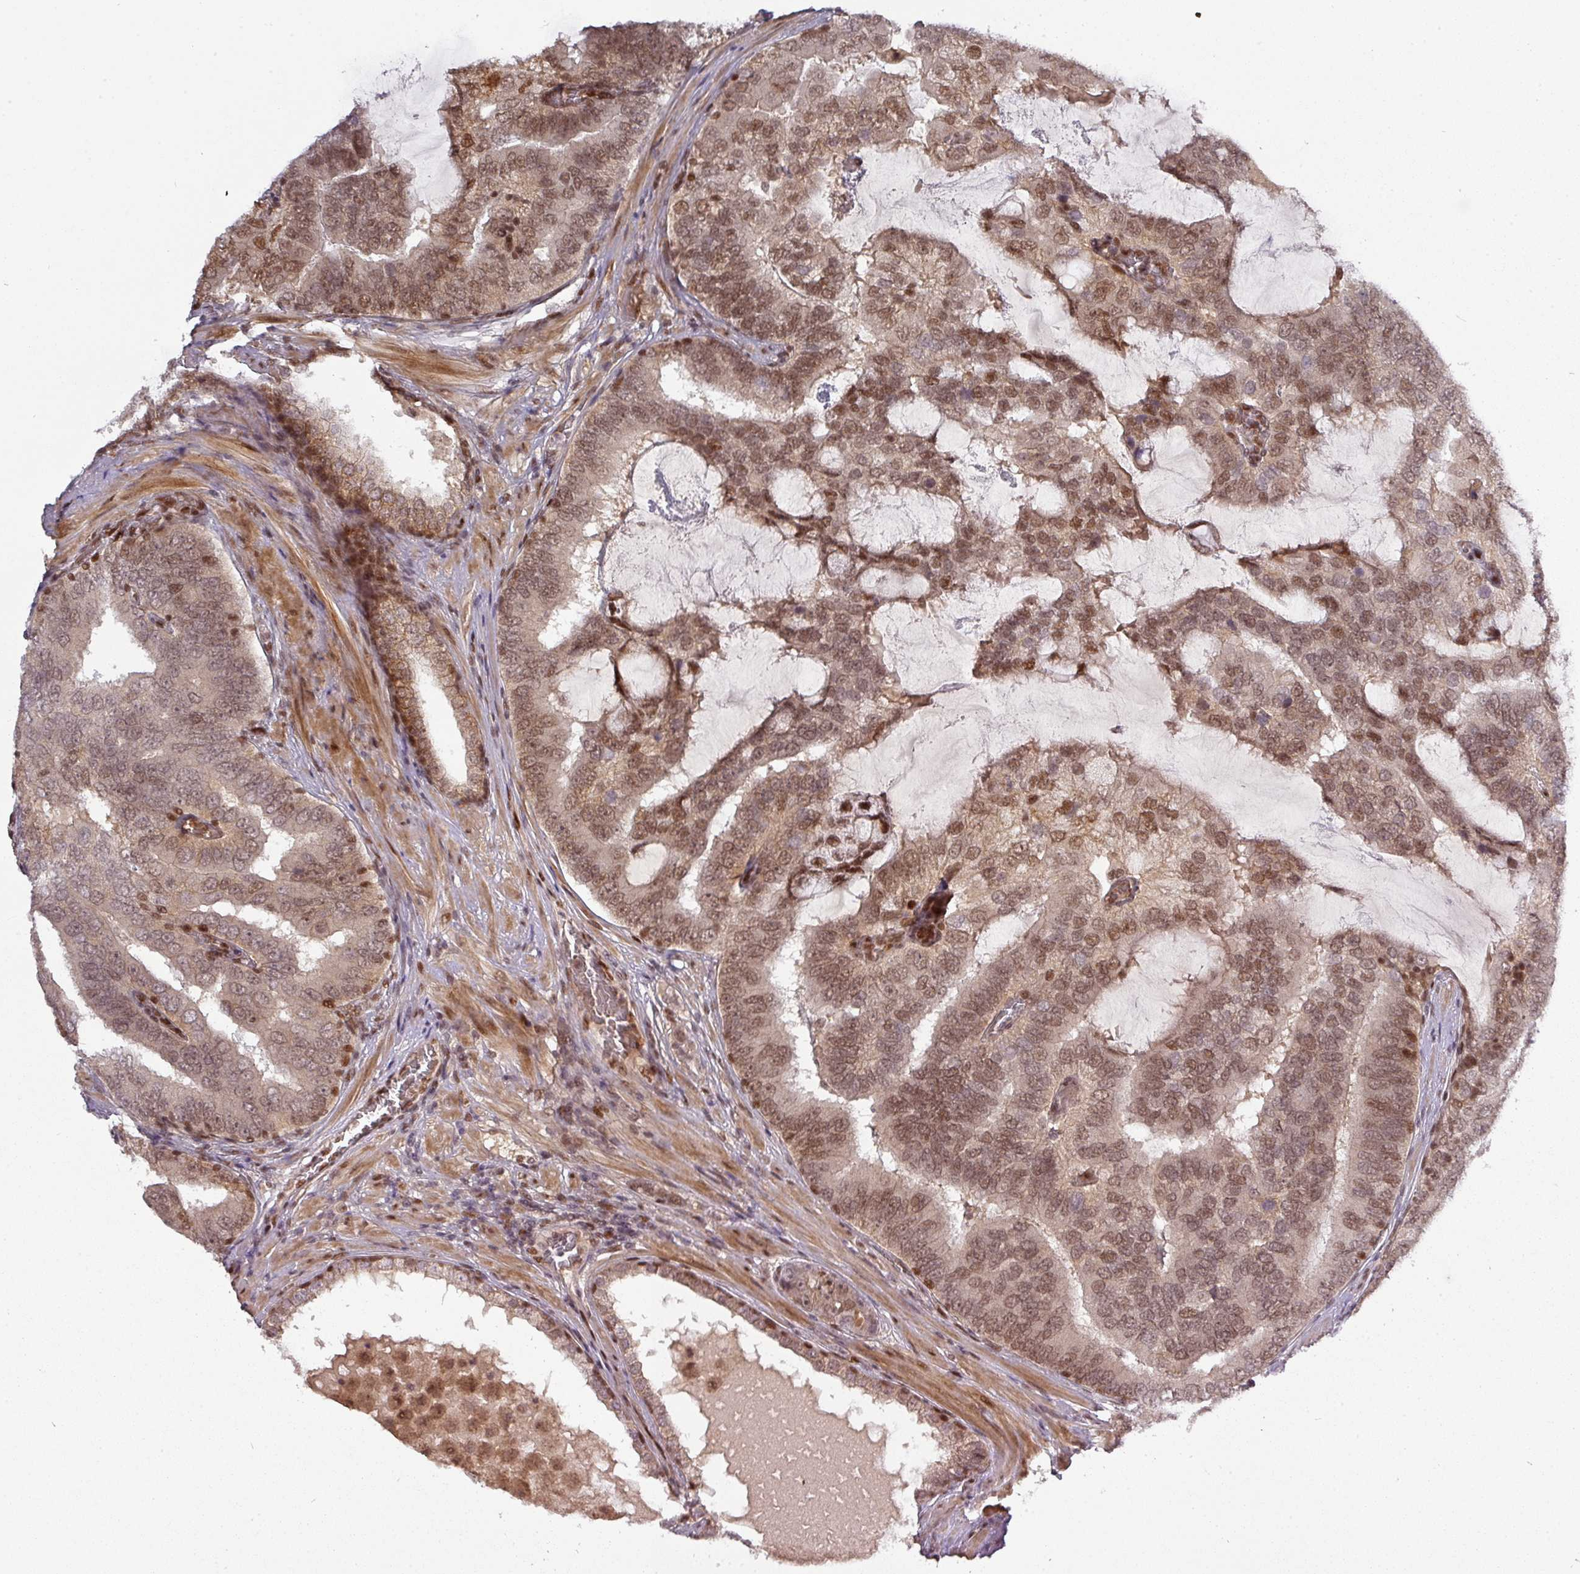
{"staining": {"intensity": "moderate", "quantity": ">75%", "location": "cytoplasmic/membranous,nuclear"}, "tissue": "prostate cancer", "cell_type": "Tumor cells", "image_type": "cancer", "snomed": [{"axis": "morphology", "description": "Adenocarcinoma, High grade"}, {"axis": "topography", "description": "Prostate"}], "caption": "Tumor cells reveal medium levels of moderate cytoplasmic/membranous and nuclear staining in about >75% of cells in human prostate cancer (adenocarcinoma (high-grade)).", "gene": "CIC", "patient": {"sex": "male", "age": 55}}